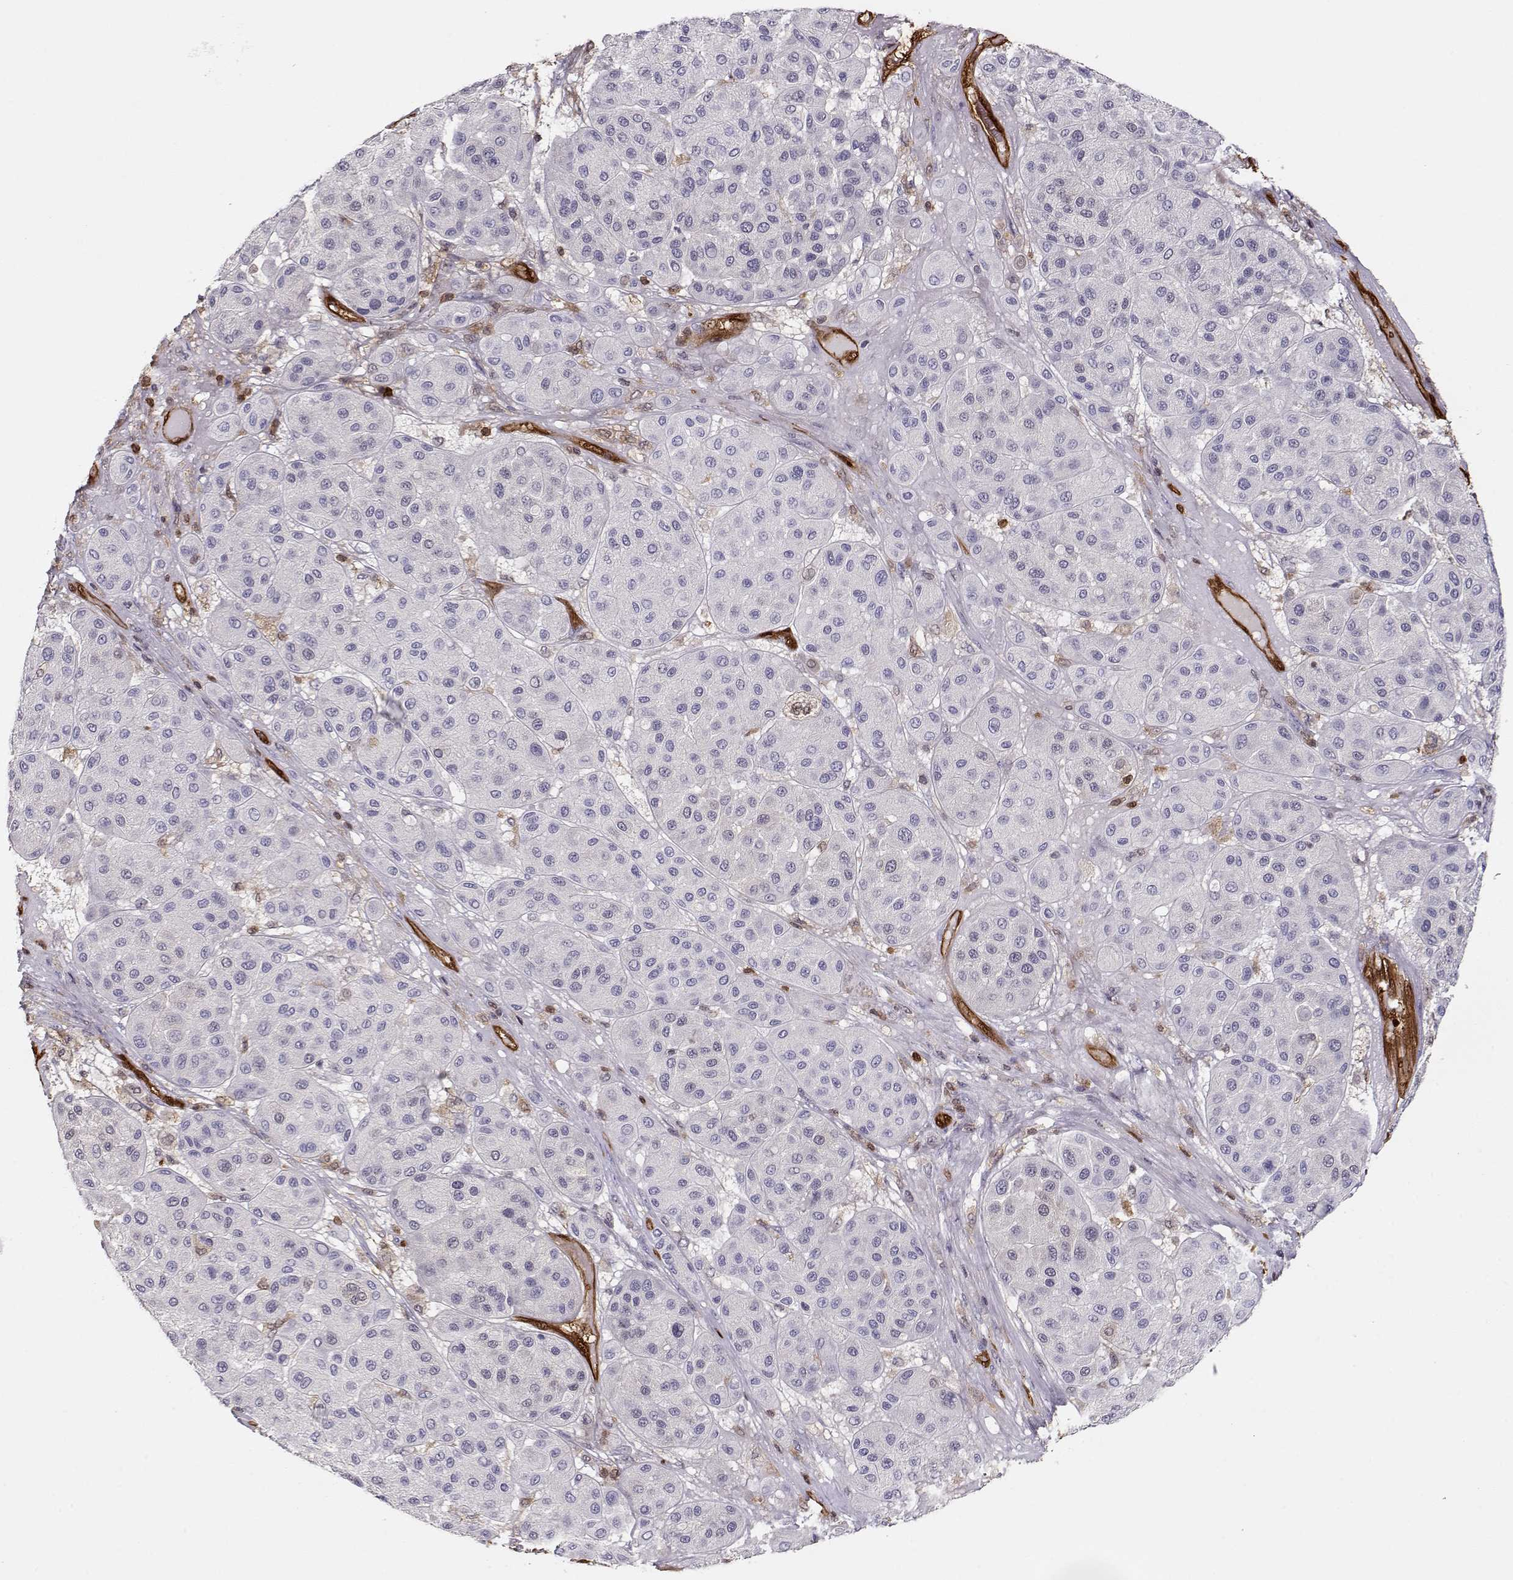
{"staining": {"intensity": "negative", "quantity": "none", "location": "none"}, "tissue": "melanoma", "cell_type": "Tumor cells", "image_type": "cancer", "snomed": [{"axis": "morphology", "description": "Malignant melanoma, Metastatic site"}, {"axis": "topography", "description": "Smooth muscle"}], "caption": "Tumor cells show no significant protein expression in malignant melanoma (metastatic site). The staining is performed using DAB brown chromogen with nuclei counter-stained in using hematoxylin.", "gene": "PNP", "patient": {"sex": "male", "age": 41}}